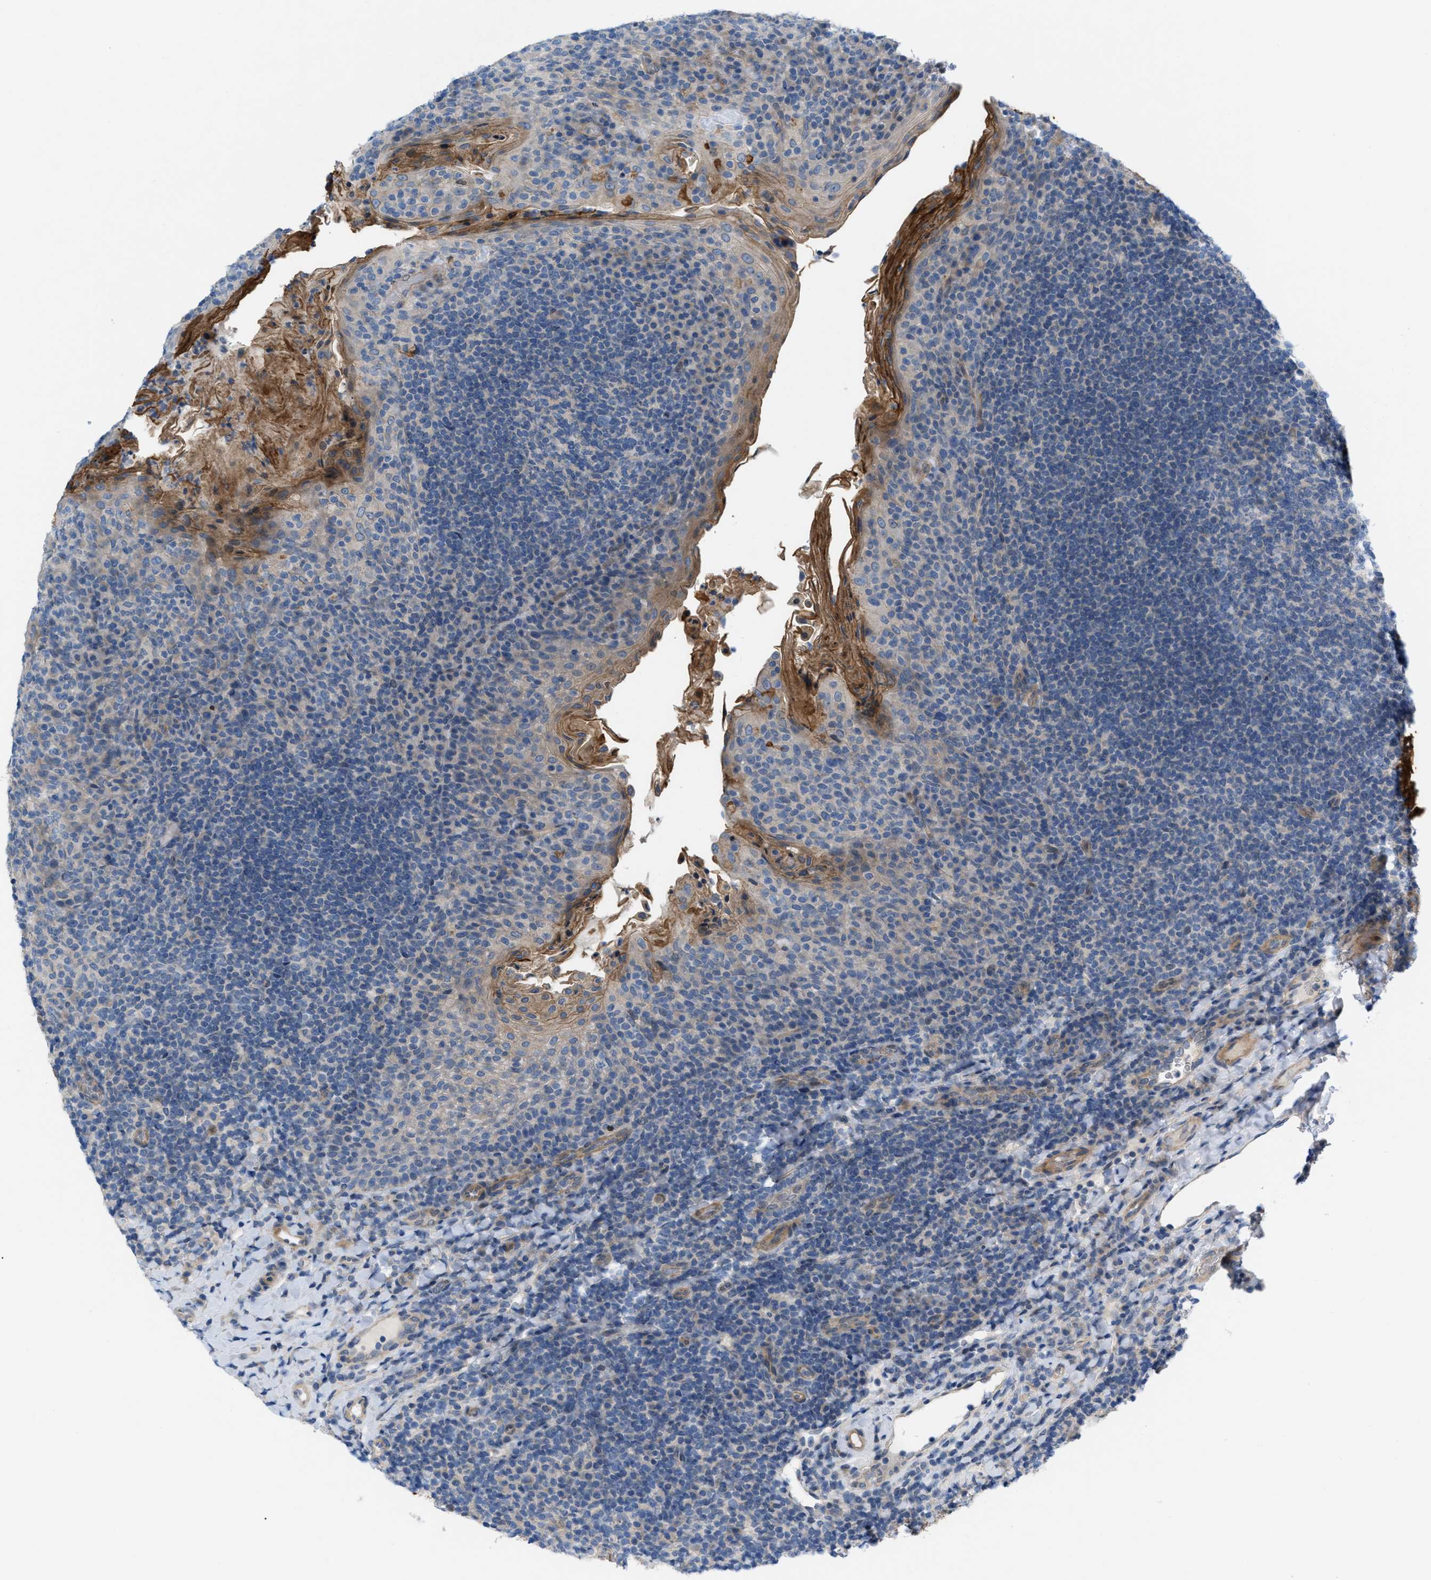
{"staining": {"intensity": "negative", "quantity": "none", "location": "none"}, "tissue": "tonsil", "cell_type": "Germinal center cells", "image_type": "normal", "snomed": [{"axis": "morphology", "description": "Normal tissue, NOS"}, {"axis": "topography", "description": "Tonsil"}], "caption": "Immunohistochemical staining of normal human tonsil displays no significant positivity in germinal center cells.", "gene": "NDEL1", "patient": {"sex": "male", "age": 17}}